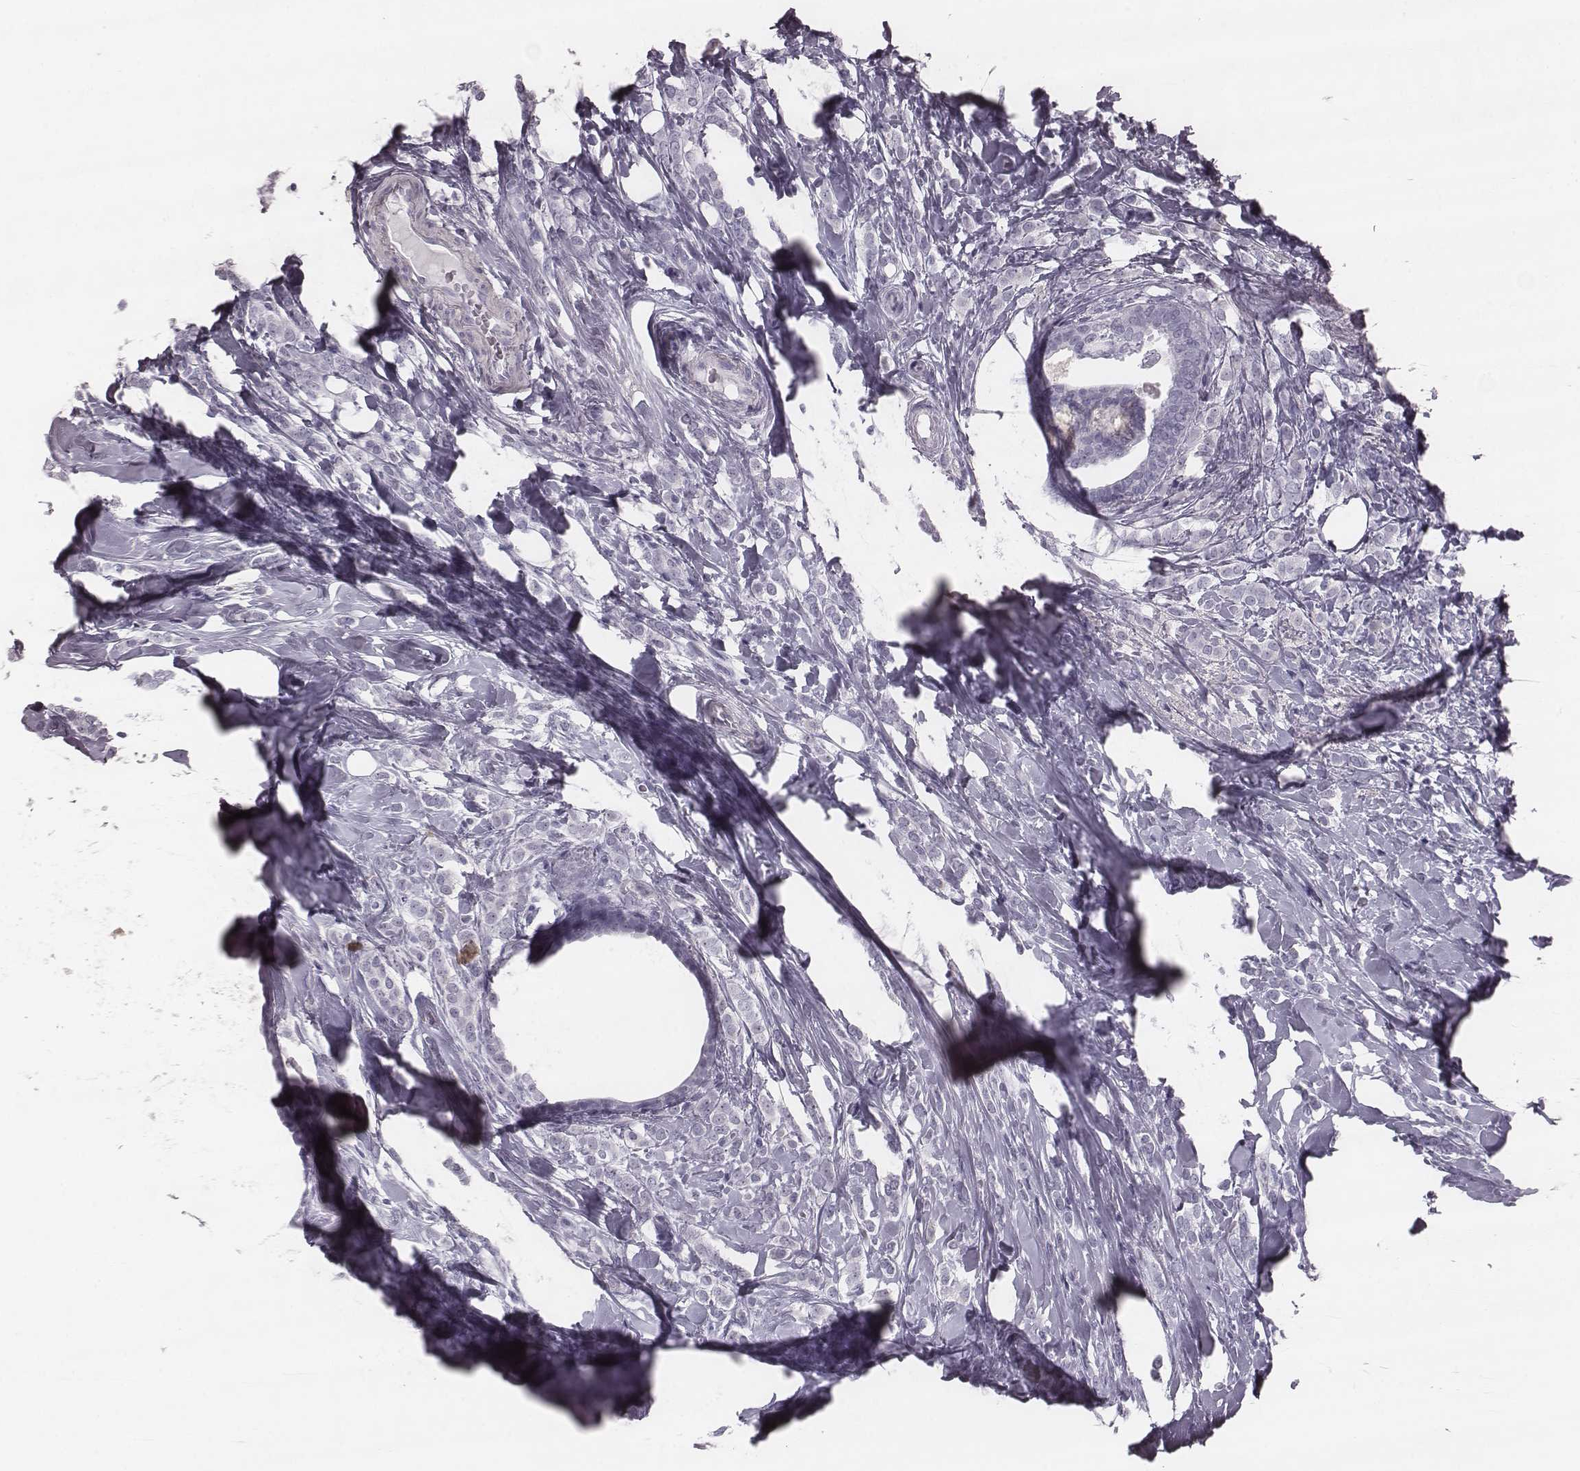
{"staining": {"intensity": "negative", "quantity": "none", "location": "none"}, "tissue": "breast cancer", "cell_type": "Tumor cells", "image_type": "cancer", "snomed": [{"axis": "morphology", "description": "Lobular carcinoma"}, {"axis": "topography", "description": "Breast"}], "caption": "IHC of lobular carcinoma (breast) demonstrates no expression in tumor cells.", "gene": "KRT74", "patient": {"sex": "female", "age": 49}}